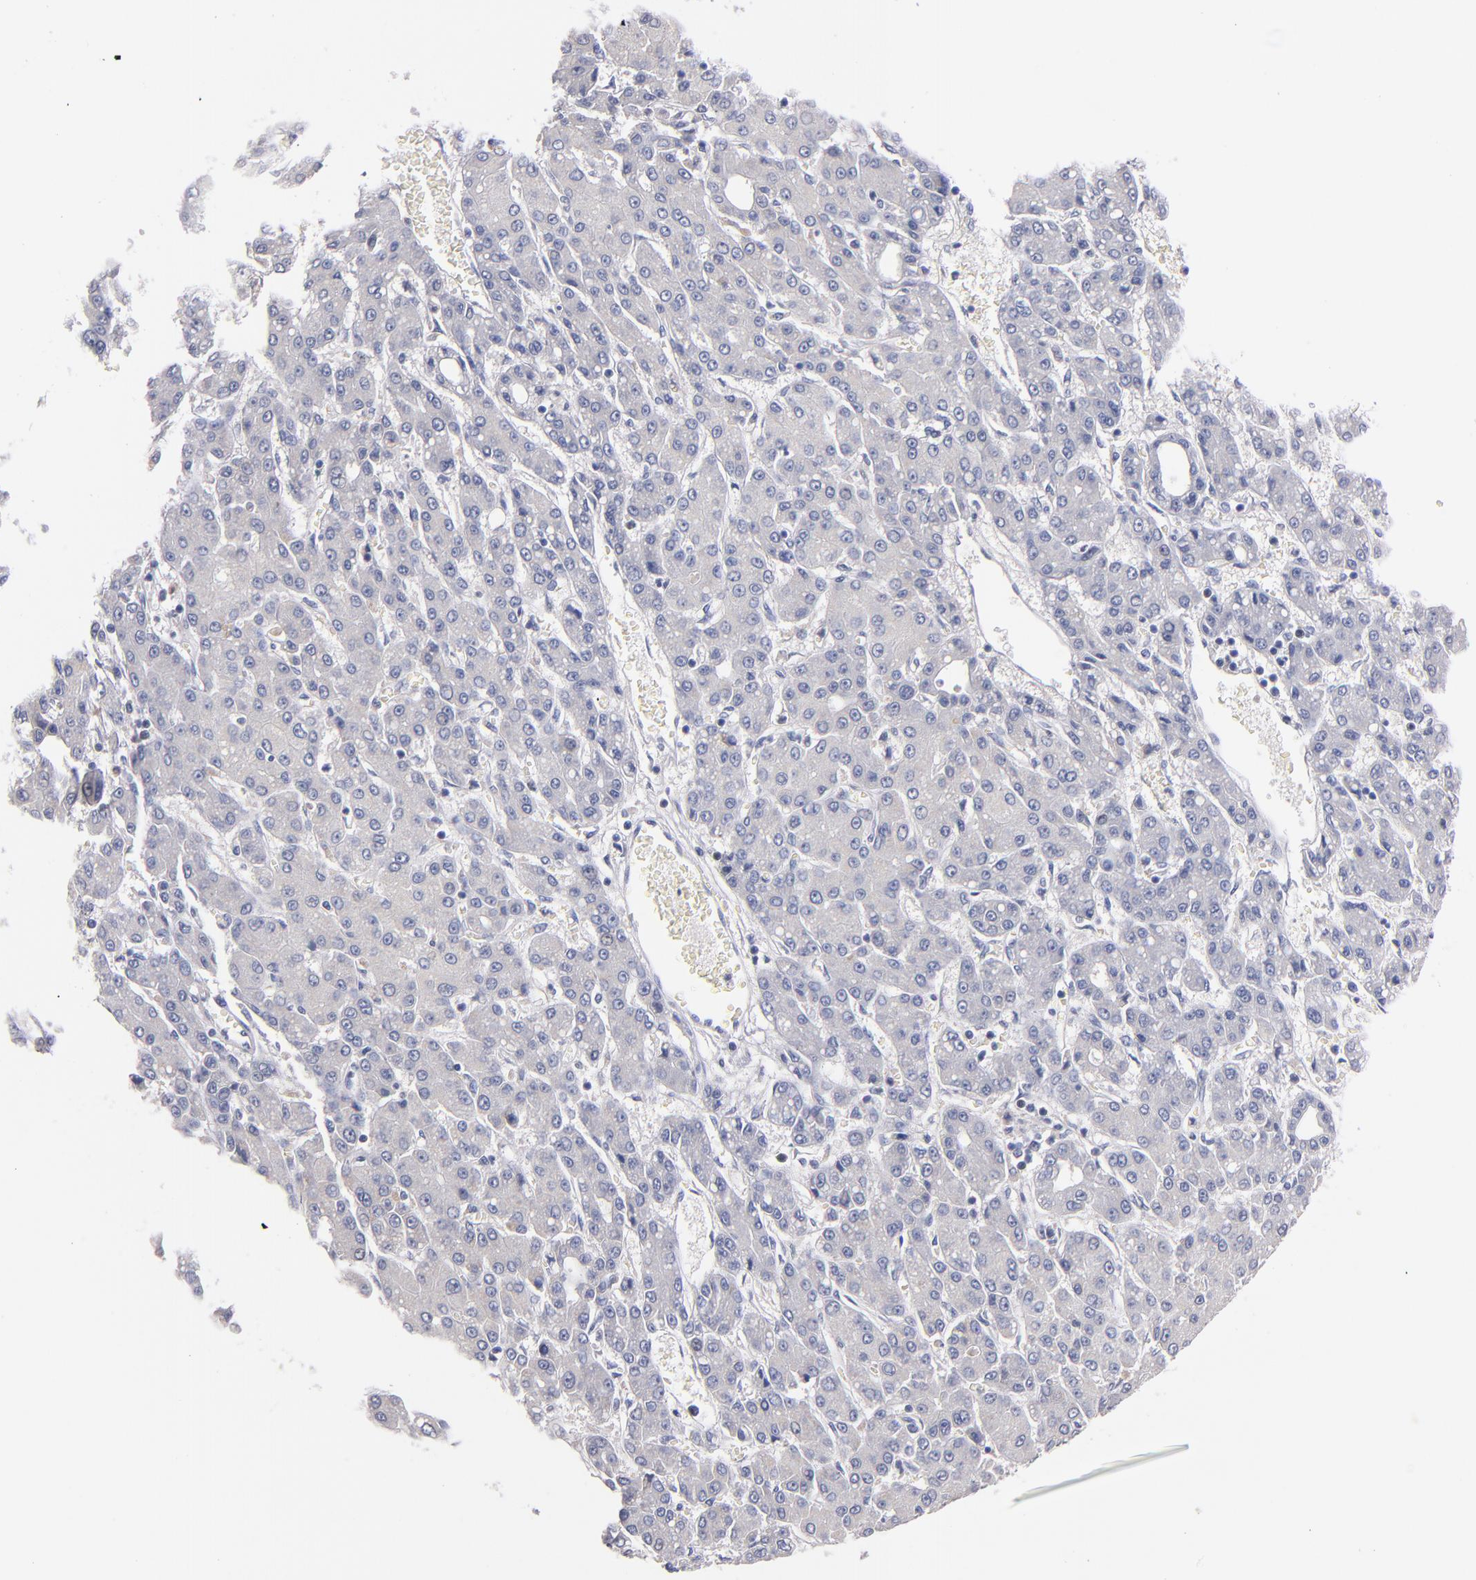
{"staining": {"intensity": "negative", "quantity": "none", "location": "none"}, "tissue": "liver cancer", "cell_type": "Tumor cells", "image_type": "cancer", "snomed": [{"axis": "morphology", "description": "Carcinoma, Hepatocellular, NOS"}, {"axis": "topography", "description": "Liver"}], "caption": "Photomicrograph shows no protein staining in tumor cells of liver cancer (hepatocellular carcinoma) tissue.", "gene": "CNTNAP2", "patient": {"sex": "male", "age": 69}}